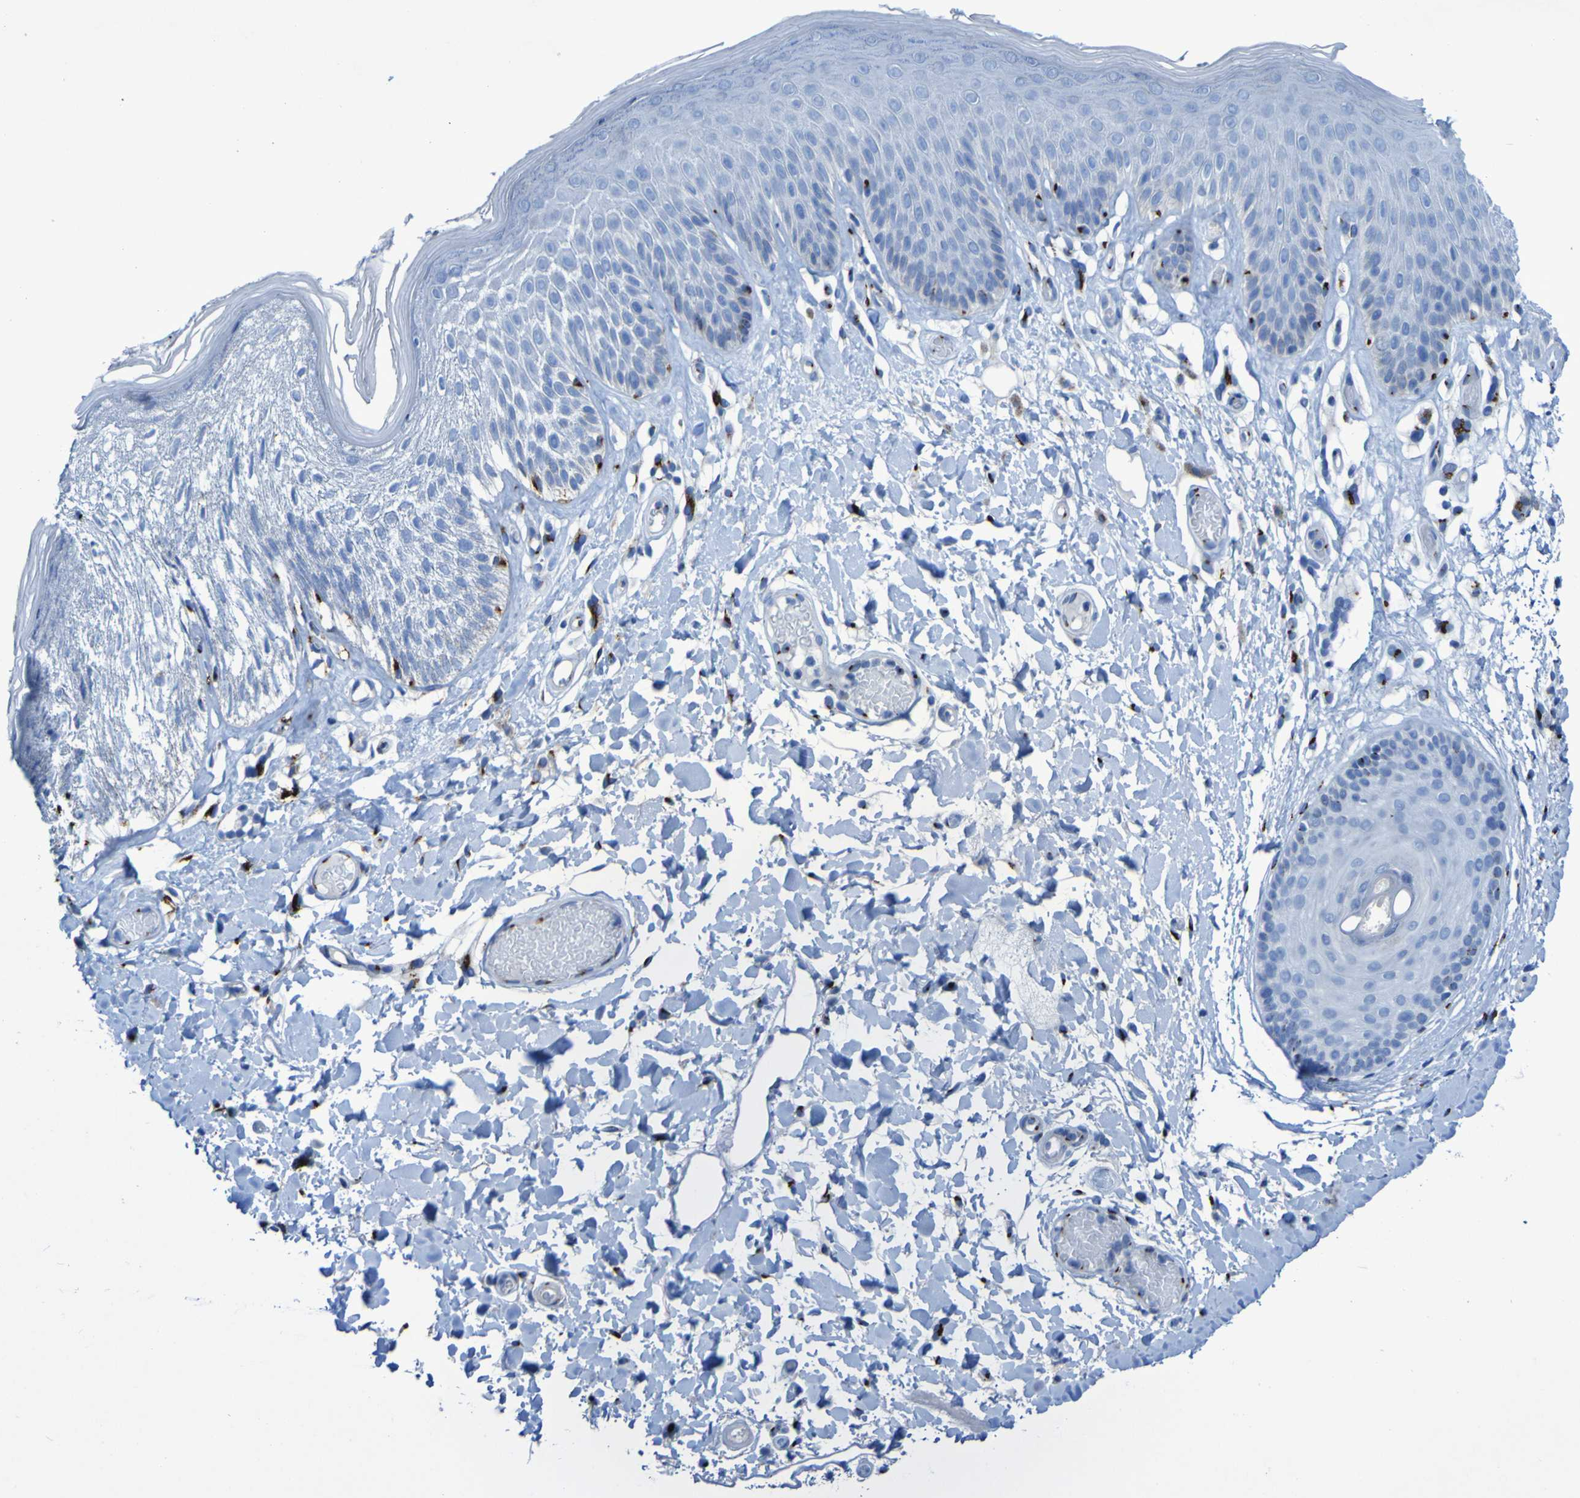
{"staining": {"intensity": "strong", "quantity": "<25%", "location": "cytoplasmic/membranous"}, "tissue": "skin", "cell_type": "Epidermal cells", "image_type": "normal", "snomed": [{"axis": "morphology", "description": "Normal tissue, NOS"}, {"axis": "topography", "description": "Vulva"}], "caption": "Immunohistochemistry histopathology image of benign skin: skin stained using immunohistochemistry exhibits medium levels of strong protein expression localized specifically in the cytoplasmic/membranous of epidermal cells, appearing as a cytoplasmic/membranous brown color.", "gene": "GOLM1", "patient": {"sex": "female", "age": 73}}